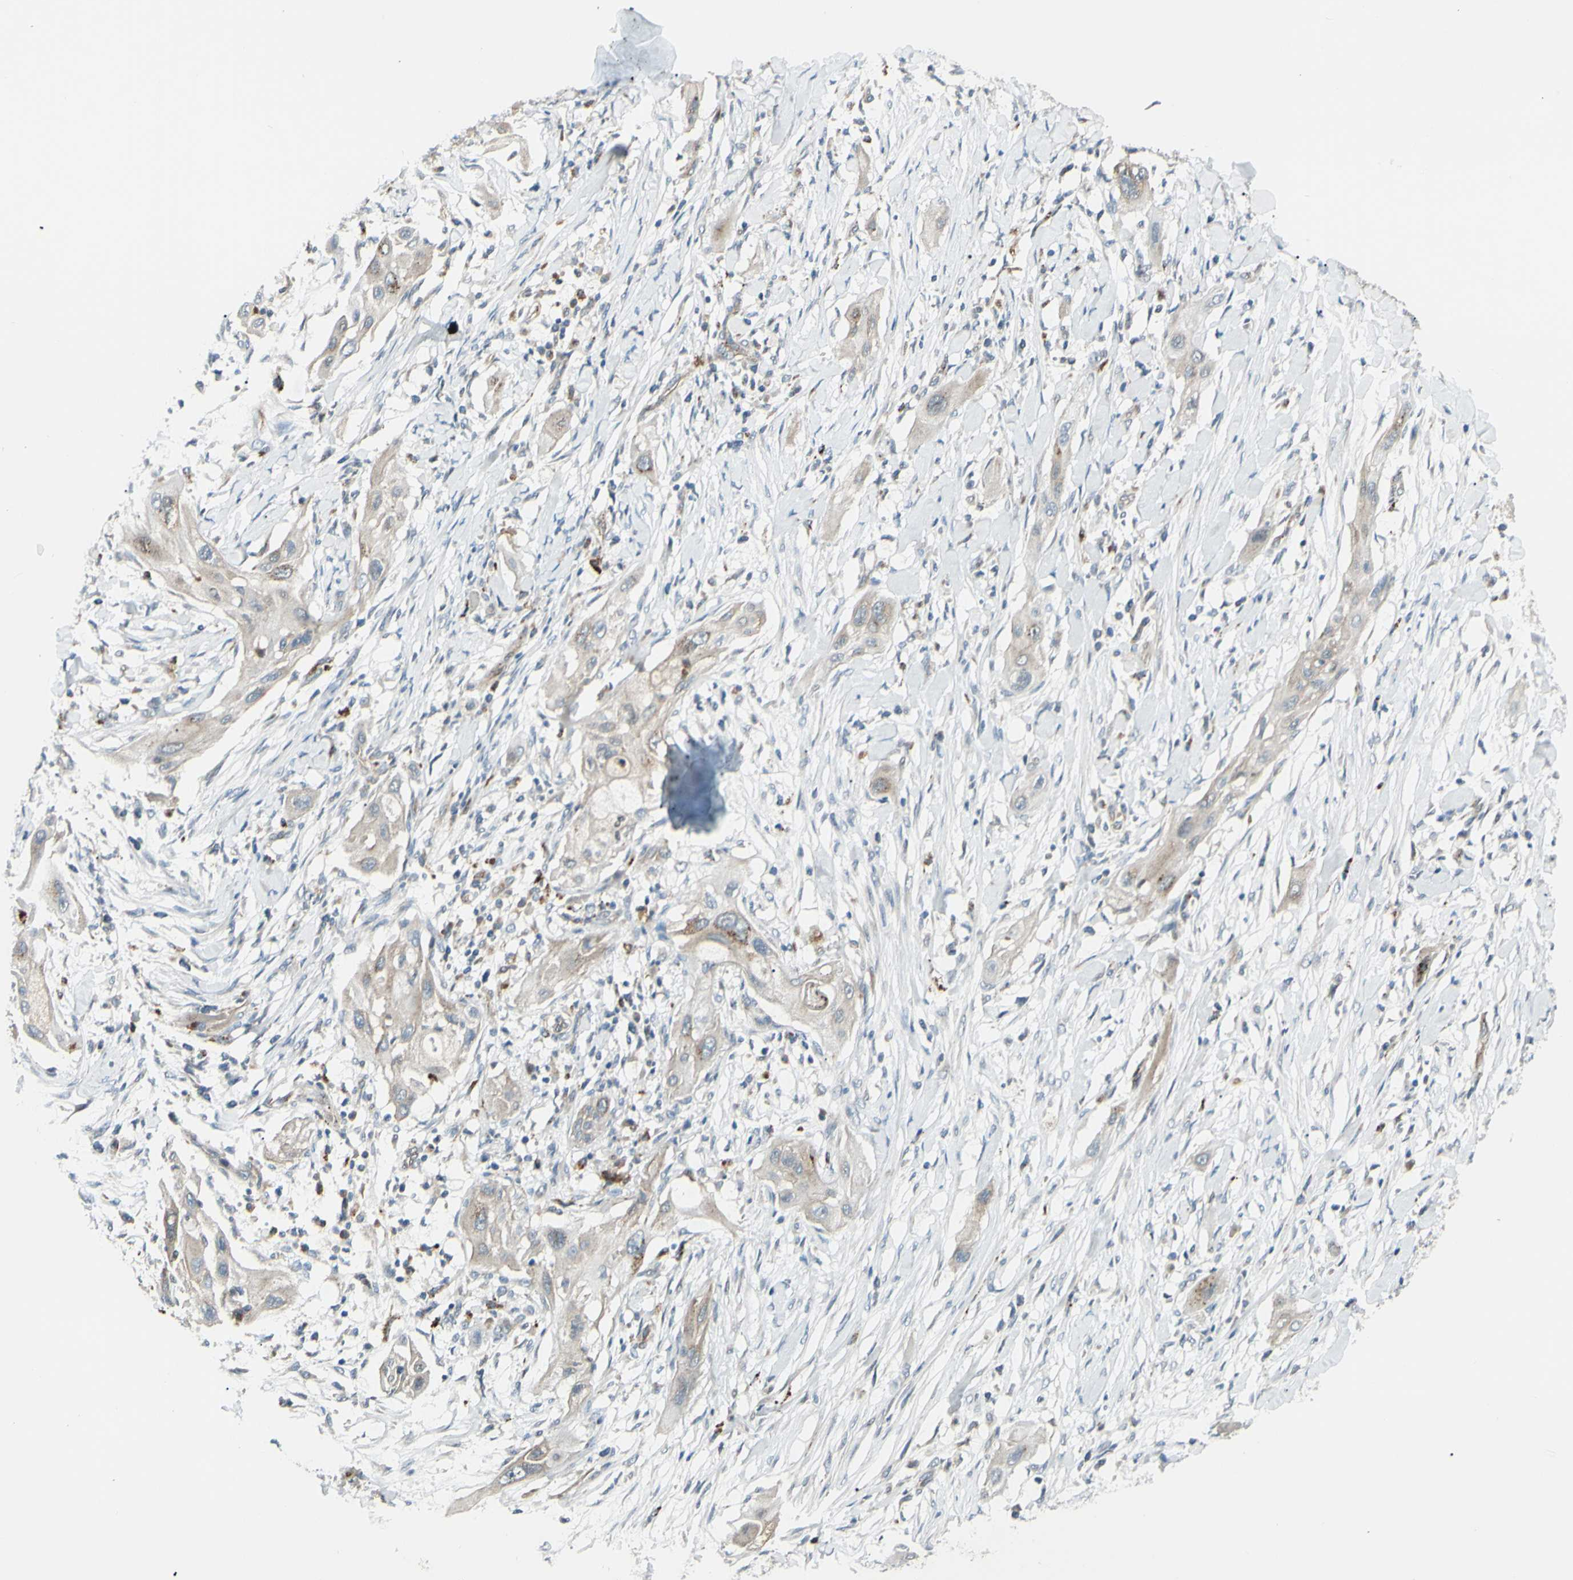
{"staining": {"intensity": "weak", "quantity": "25%-75%", "location": "cytoplasmic/membranous"}, "tissue": "lung cancer", "cell_type": "Tumor cells", "image_type": "cancer", "snomed": [{"axis": "morphology", "description": "Squamous cell carcinoma, NOS"}, {"axis": "topography", "description": "Lung"}], "caption": "Lung squamous cell carcinoma was stained to show a protein in brown. There is low levels of weak cytoplasmic/membranous positivity in about 25%-75% of tumor cells.", "gene": "LMTK2", "patient": {"sex": "female", "age": 47}}